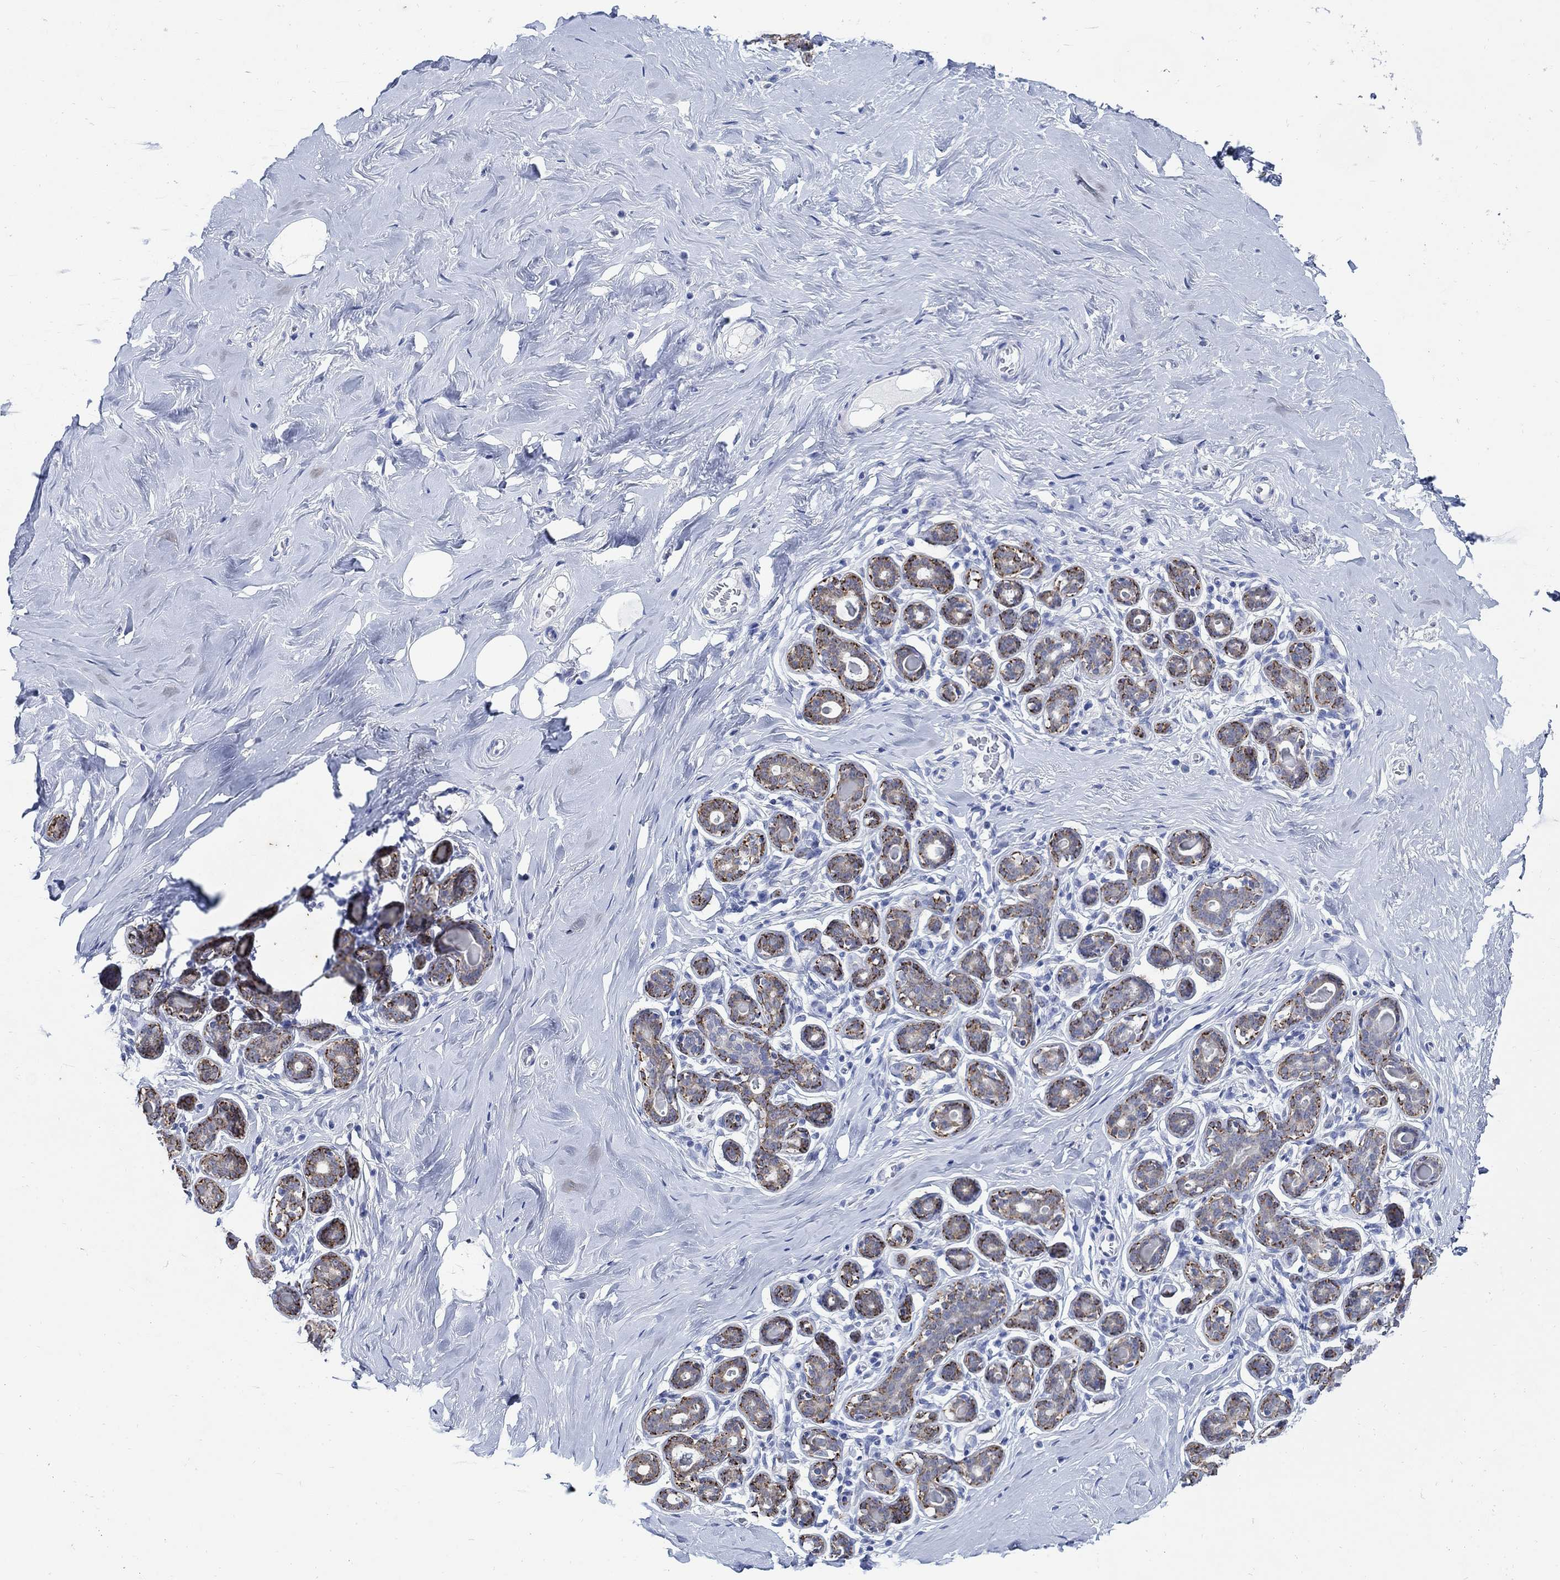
{"staining": {"intensity": "negative", "quantity": "none", "location": "none"}, "tissue": "breast", "cell_type": "Glandular cells", "image_type": "normal", "snomed": [{"axis": "morphology", "description": "Normal tissue, NOS"}, {"axis": "topography", "description": "Skin"}, {"axis": "topography", "description": "Breast"}], "caption": "Immunohistochemical staining of normal breast demonstrates no significant expression in glandular cells. The staining was performed using DAB to visualize the protein expression in brown, while the nuclei were stained in blue with hematoxylin (Magnification: 20x).", "gene": "ZDHHC14", "patient": {"sex": "female", "age": 43}}